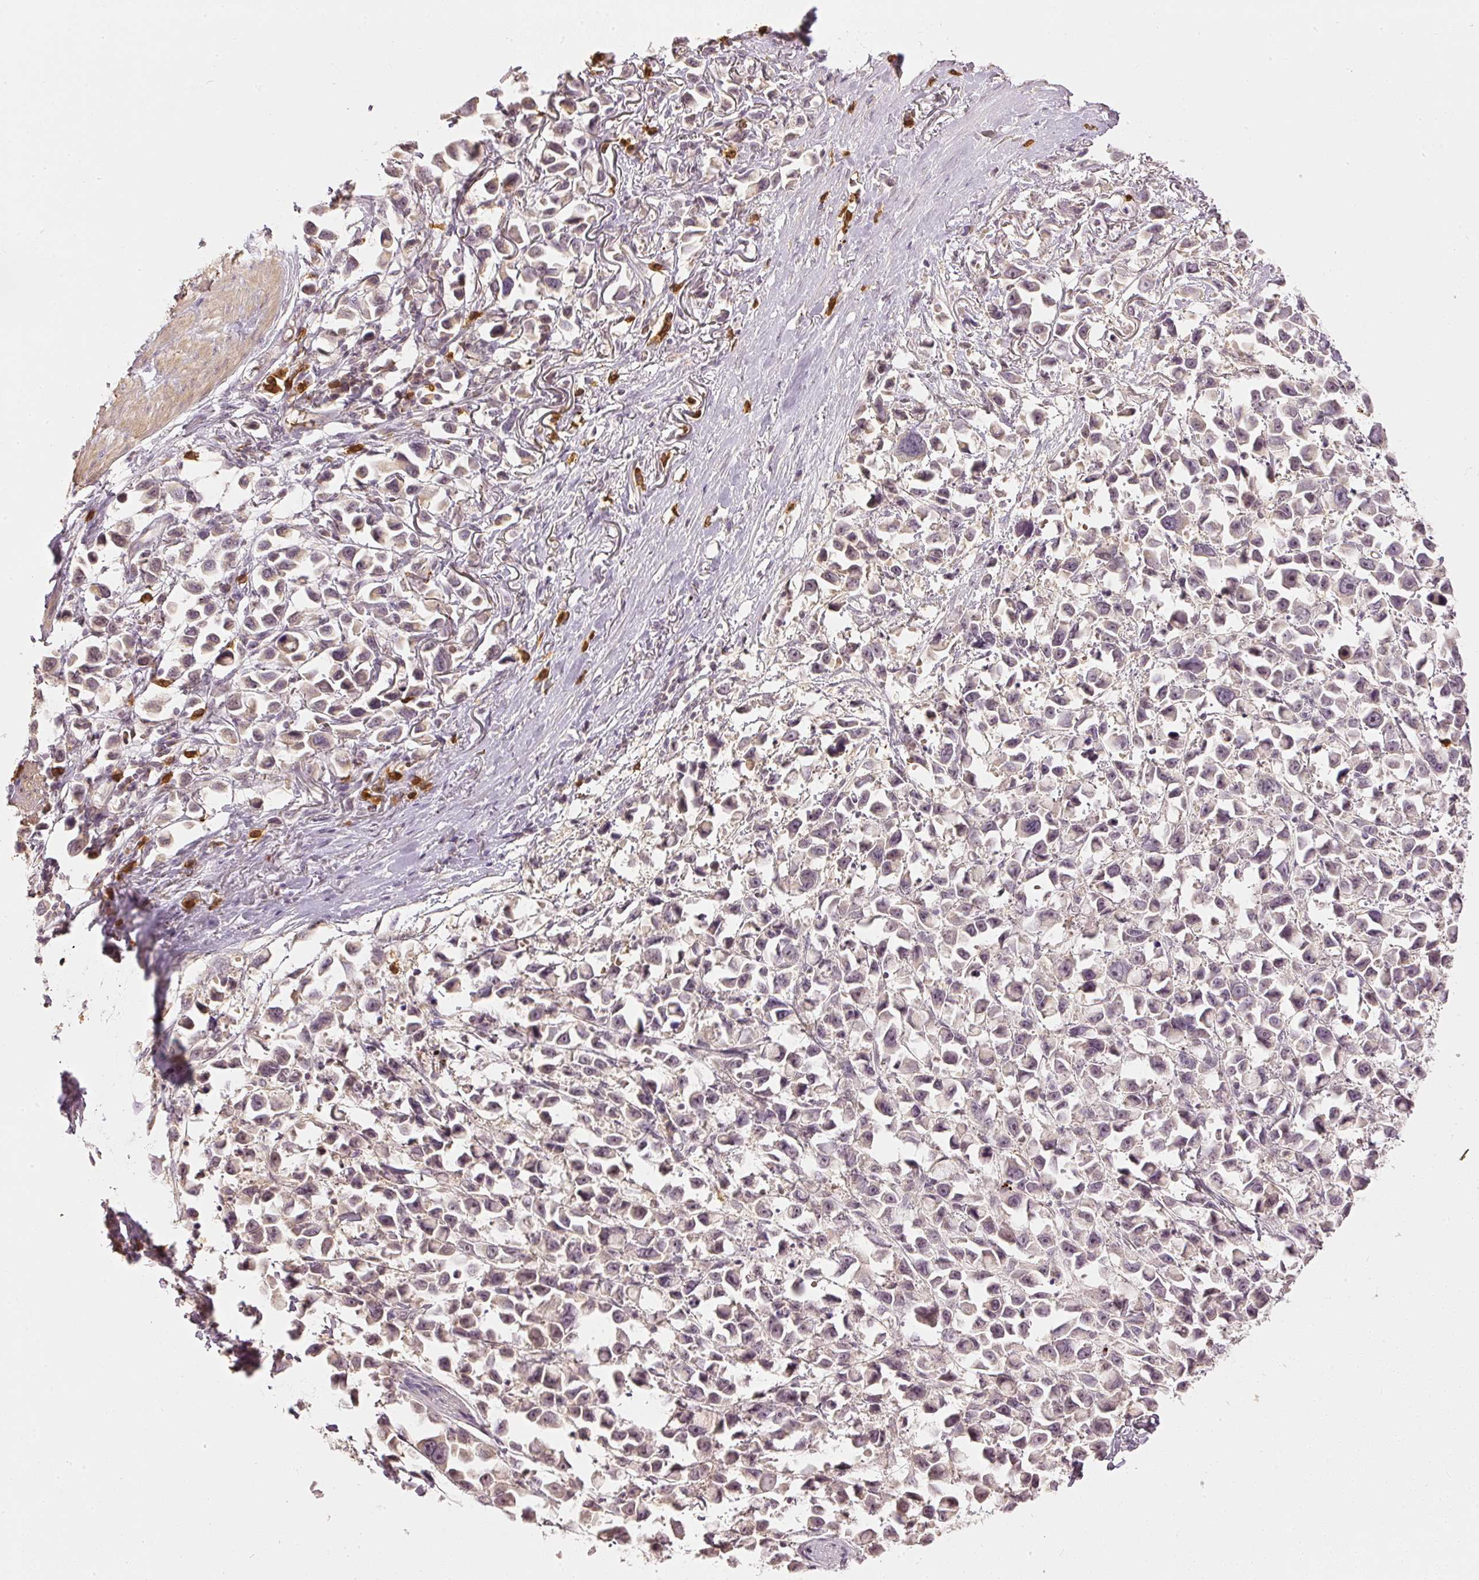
{"staining": {"intensity": "weak", "quantity": "25%-75%", "location": "cytoplasmic/membranous"}, "tissue": "stomach cancer", "cell_type": "Tumor cells", "image_type": "cancer", "snomed": [{"axis": "morphology", "description": "Adenocarcinoma, NOS"}, {"axis": "topography", "description": "Stomach"}], "caption": "Protein staining demonstrates weak cytoplasmic/membranous expression in approximately 25%-75% of tumor cells in adenocarcinoma (stomach).", "gene": "GZMA", "patient": {"sex": "female", "age": 81}}